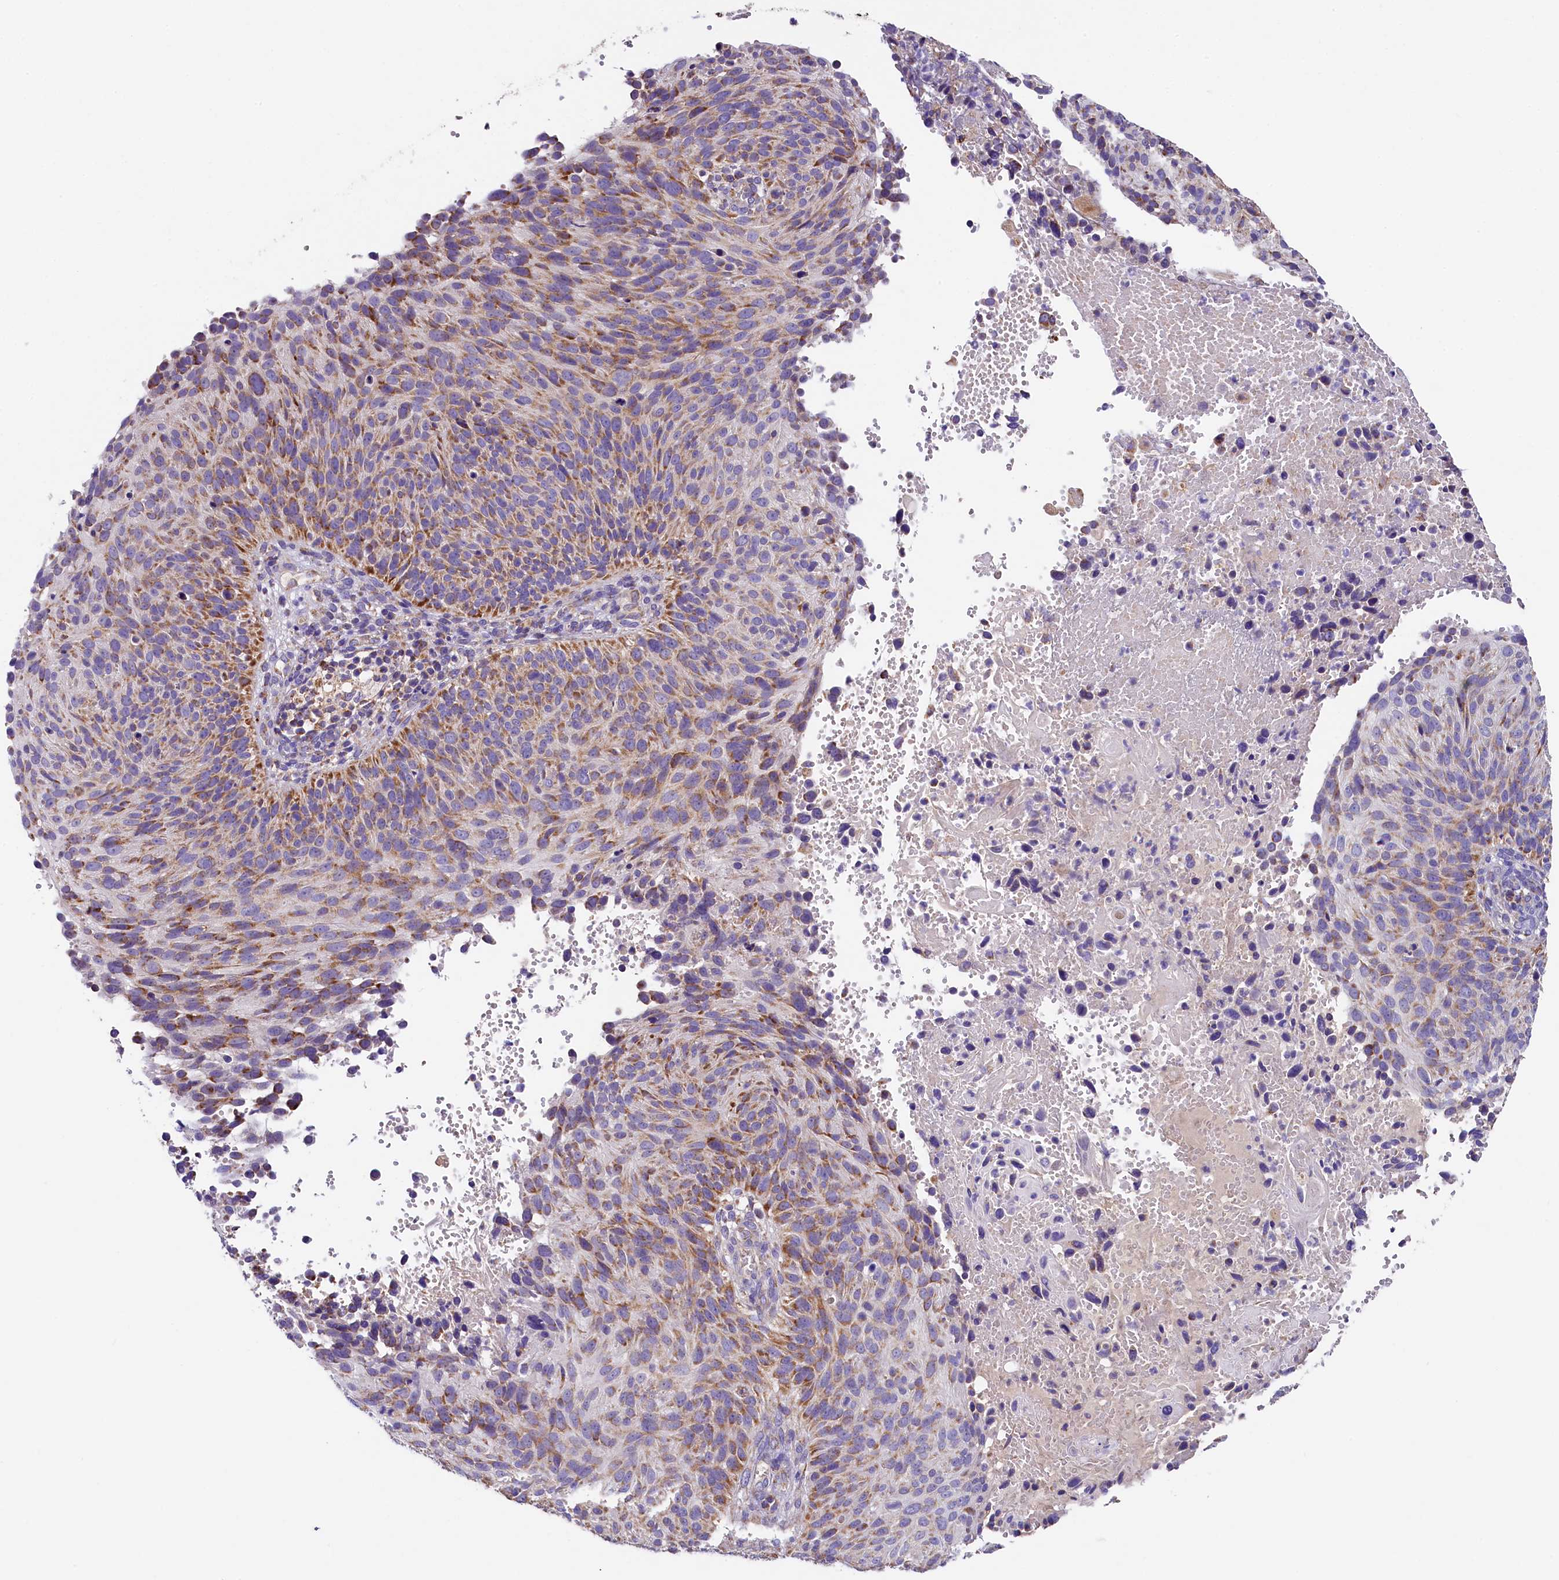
{"staining": {"intensity": "moderate", "quantity": "25%-75%", "location": "cytoplasmic/membranous"}, "tissue": "cervical cancer", "cell_type": "Tumor cells", "image_type": "cancer", "snomed": [{"axis": "morphology", "description": "Squamous cell carcinoma, NOS"}, {"axis": "topography", "description": "Cervix"}], "caption": "A high-resolution image shows immunohistochemistry (IHC) staining of cervical squamous cell carcinoma, which exhibits moderate cytoplasmic/membranous staining in about 25%-75% of tumor cells.", "gene": "PMPCB", "patient": {"sex": "female", "age": 74}}